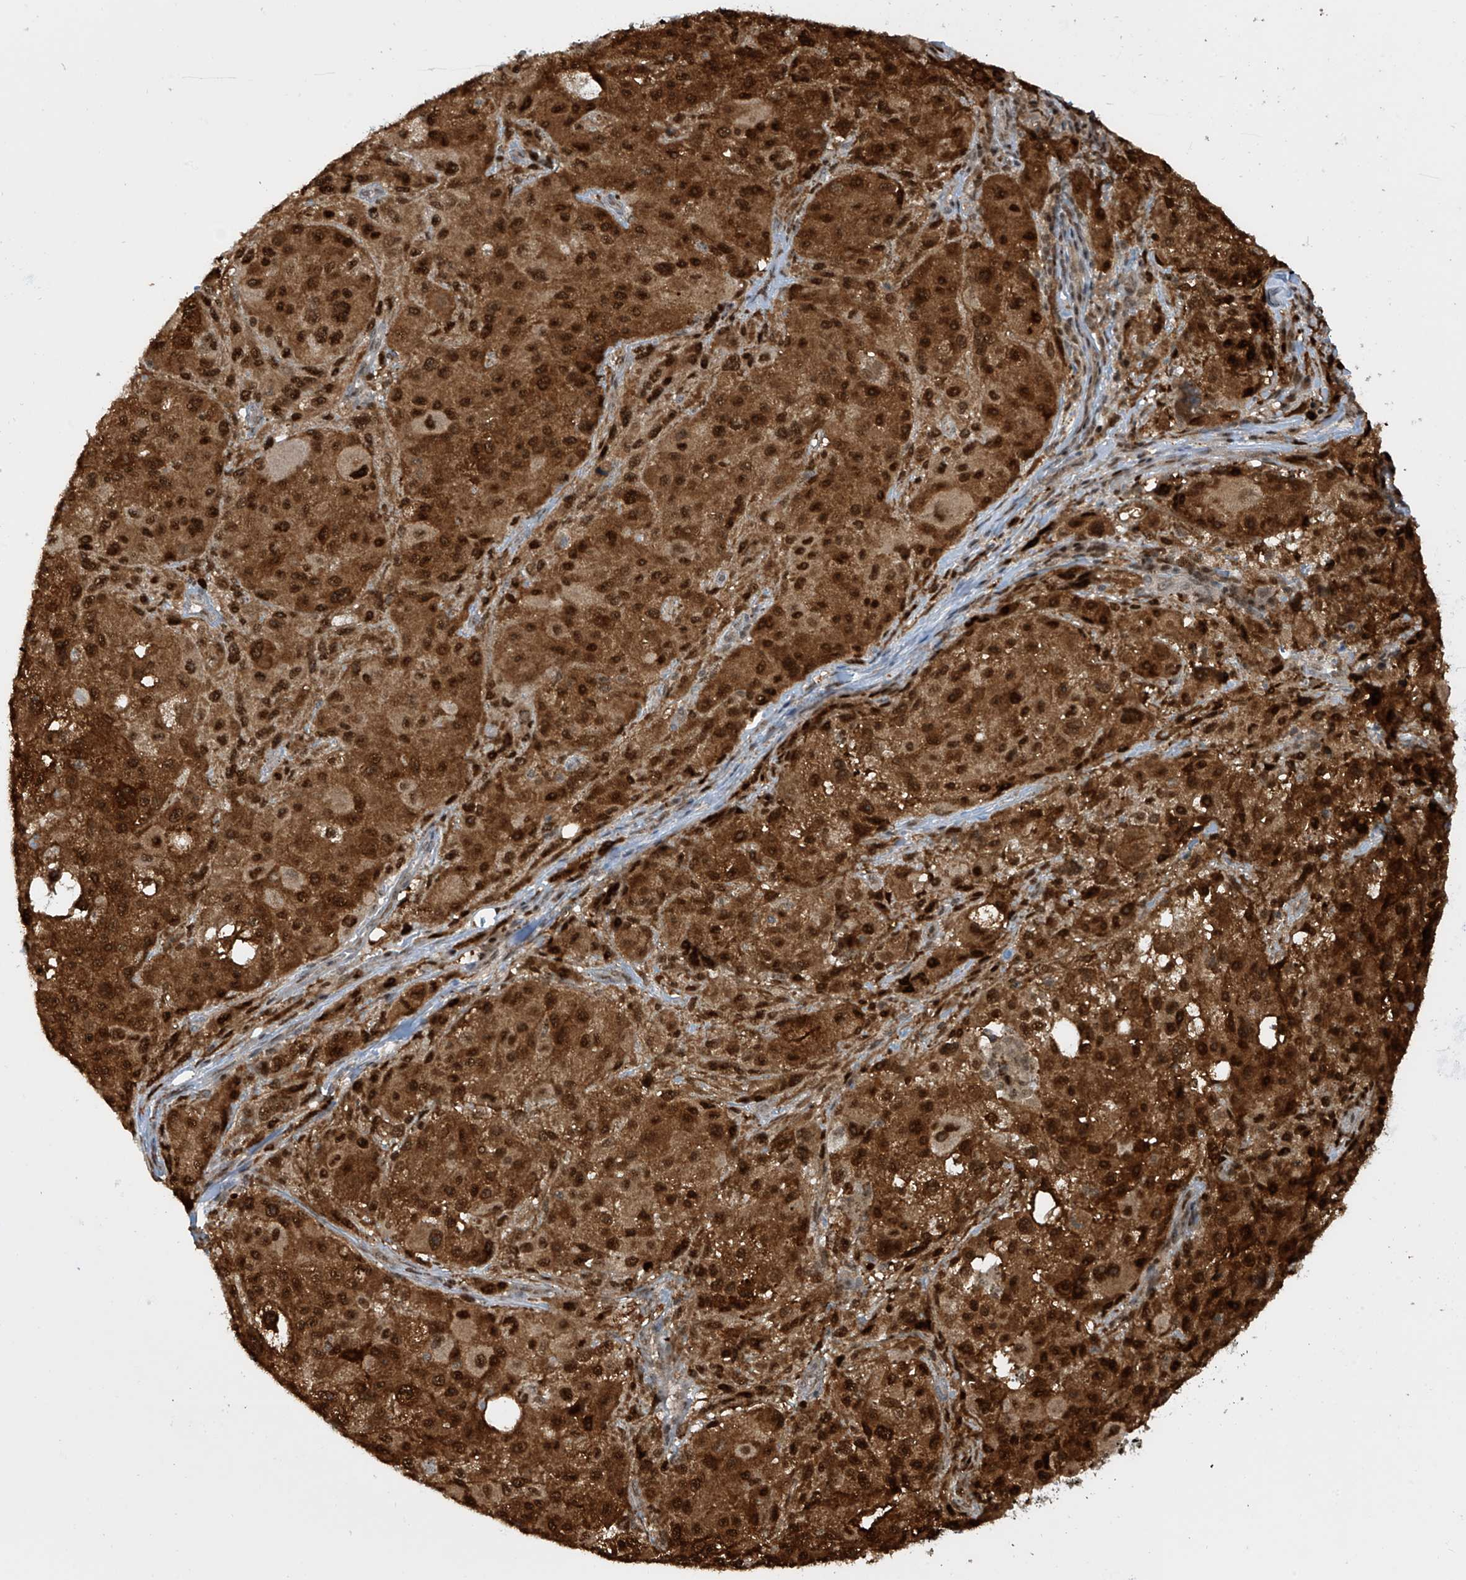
{"staining": {"intensity": "strong", "quantity": ">75%", "location": "cytoplasmic/membranous,nuclear"}, "tissue": "melanoma", "cell_type": "Tumor cells", "image_type": "cancer", "snomed": [{"axis": "morphology", "description": "Necrosis, NOS"}, {"axis": "morphology", "description": "Malignant melanoma, NOS"}, {"axis": "topography", "description": "Skin"}], "caption": "DAB (3,3'-diaminobenzidine) immunohistochemical staining of human malignant melanoma demonstrates strong cytoplasmic/membranous and nuclear protein staining in approximately >75% of tumor cells. (Stains: DAB (3,3'-diaminobenzidine) in brown, nuclei in blue, Microscopy: brightfield microscopy at high magnification).", "gene": "LAGE3", "patient": {"sex": "female", "age": 87}}